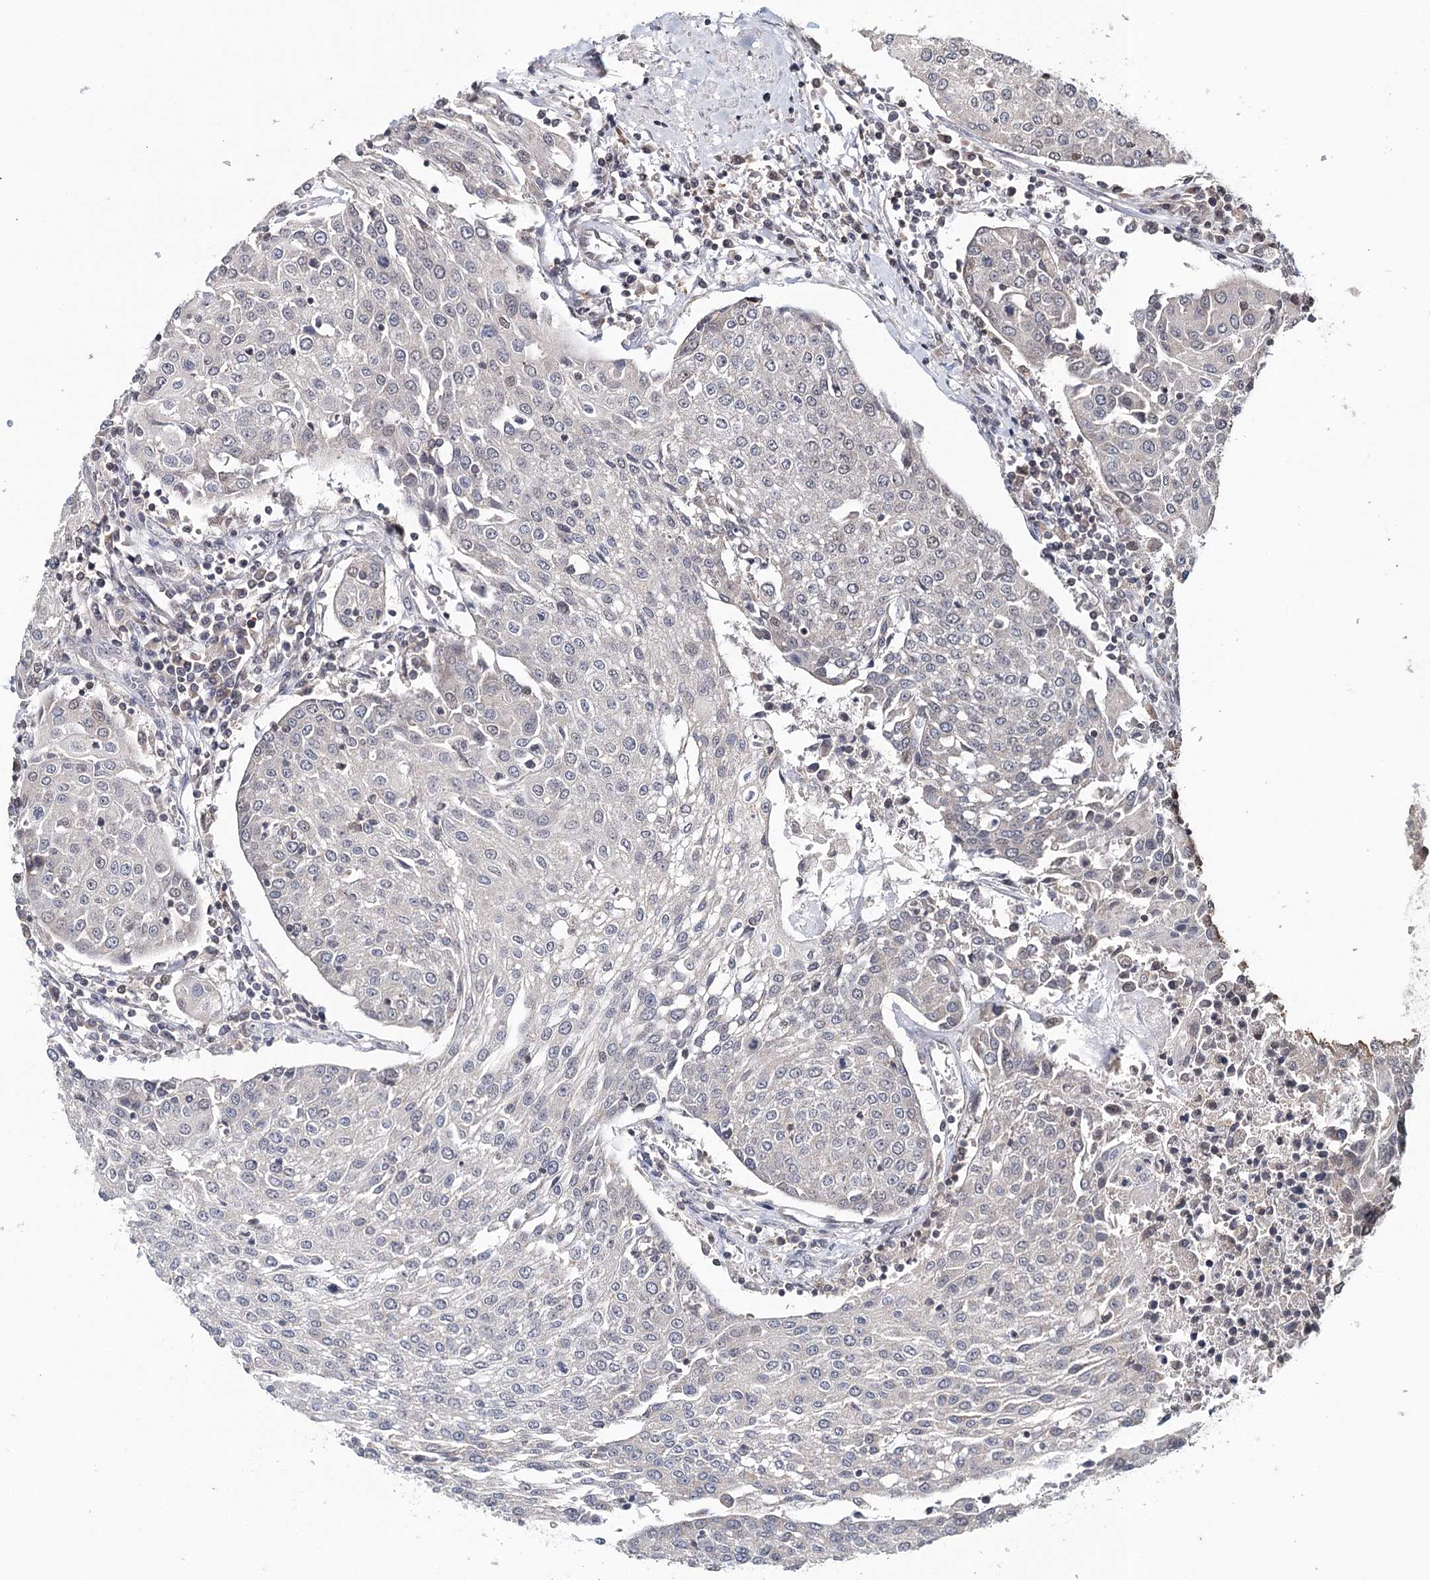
{"staining": {"intensity": "negative", "quantity": "none", "location": "none"}, "tissue": "urothelial cancer", "cell_type": "Tumor cells", "image_type": "cancer", "snomed": [{"axis": "morphology", "description": "Urothelial carcinoma, High grade"}, {"axis": "topography", "description": "Urinary bladder"}], "caption": "DAB (3,3'-diaminobenzidine) immunohistochemical staining of urothelial cancer shows no significant expression in tumor cells. Brightfield microscopy of immunohistochemistry stained with DAB (3,3'-diaminobenzidine) (brown) and hematoxylin (blue), captured at high magnification.", "gene": "ICOS", "patient": {"sex": "female", "age": 85}}